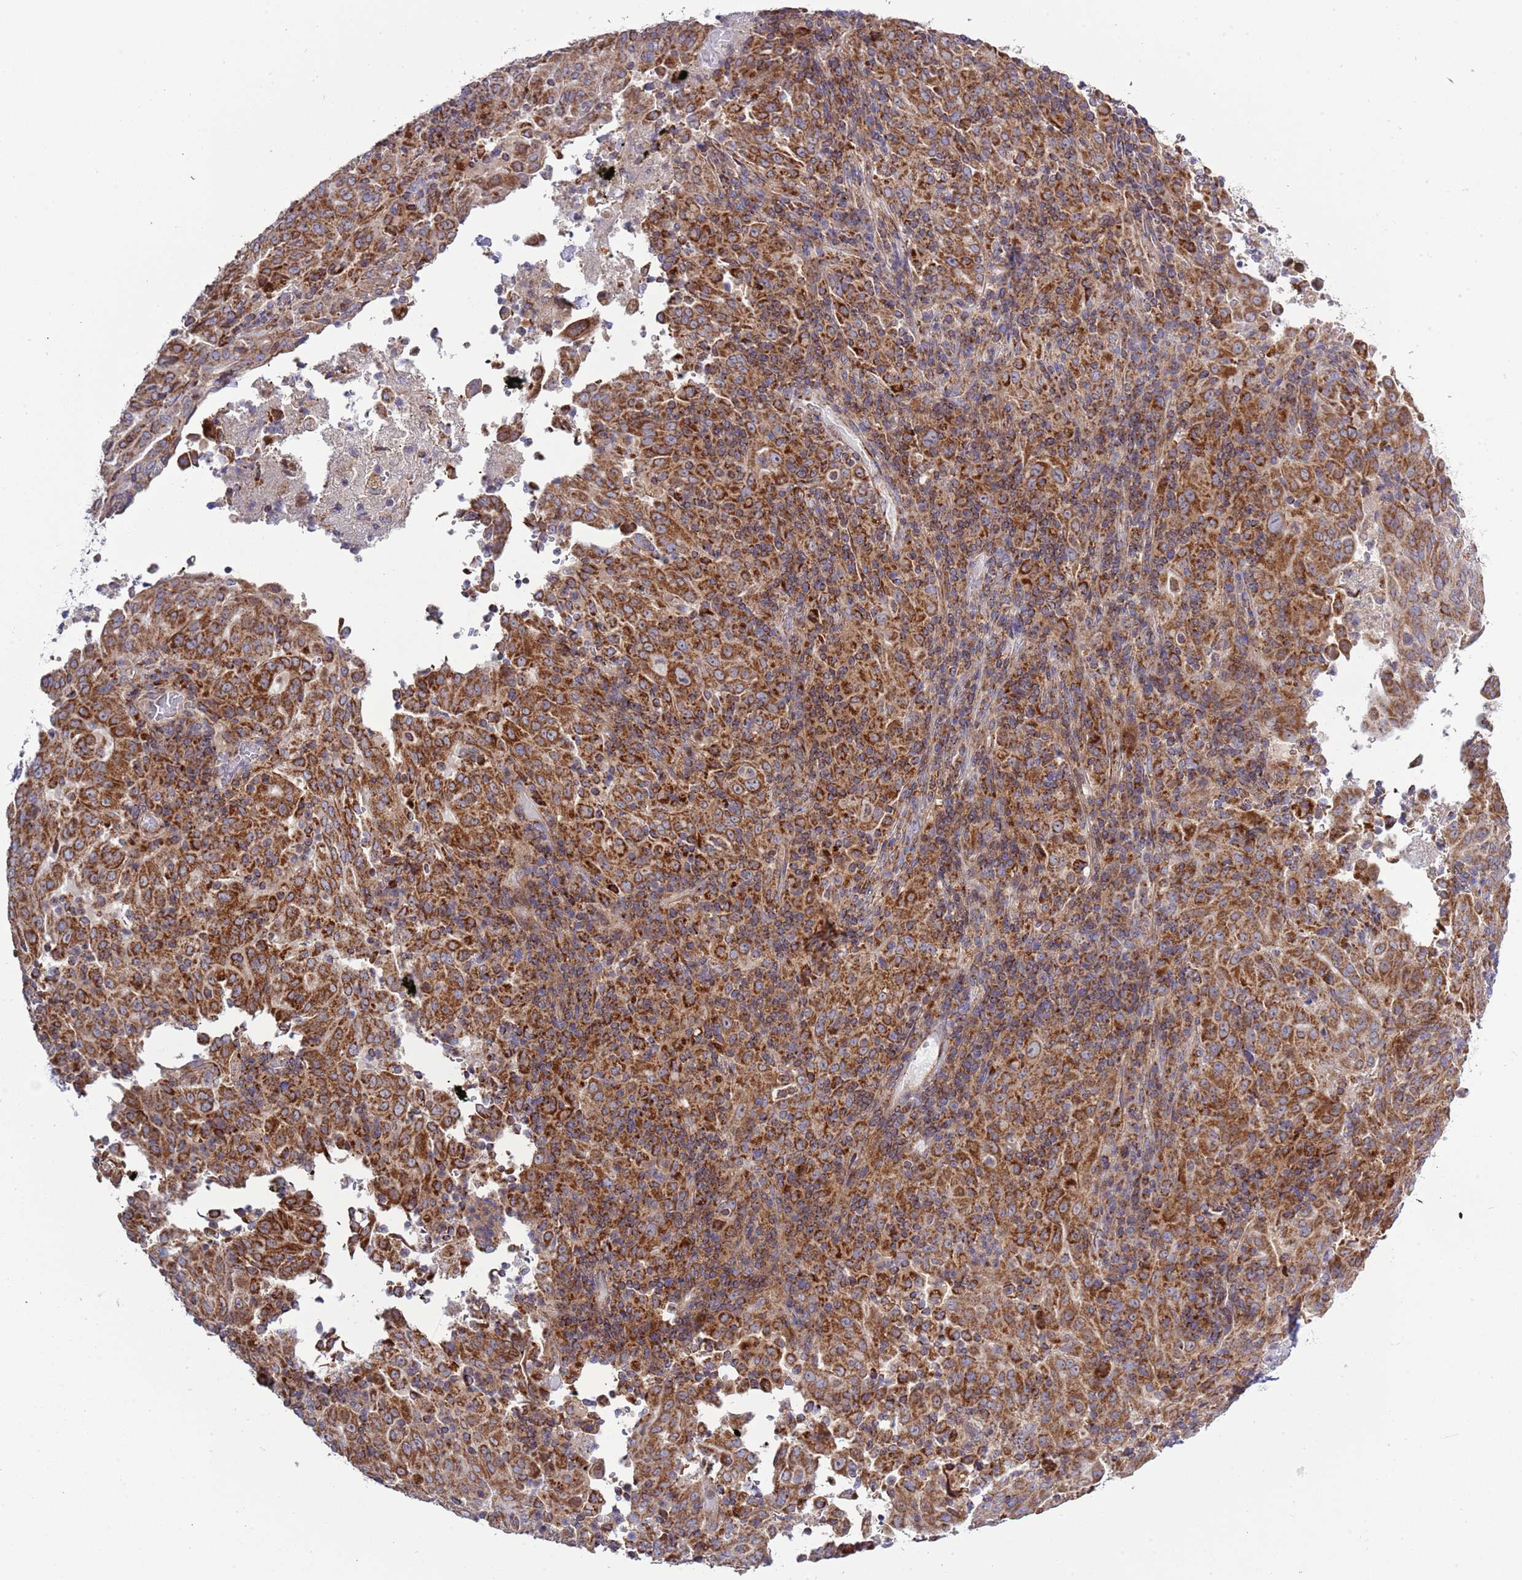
{"staining": {"intensity": "strong", "quantity": ">75%", "location": "cytoplasmic/membranous"}, "tissue": "pancreatic cancer", "cell_type": "Tumor cells", "image_type": "cancer", "snomed": [{"axis": "morphology", "description": "Adenocarcinoma, NOS"}, {"axis": "topography", "description": "Pancreas"}], "caption": "Tumor cells show high levels of strong cytoplasmic/membranous staining in approximately >75% of cells in adenocarcinoma (pancreatic).", "gene": "IRS4", "patient": {"sex": "male", "age": 63}}